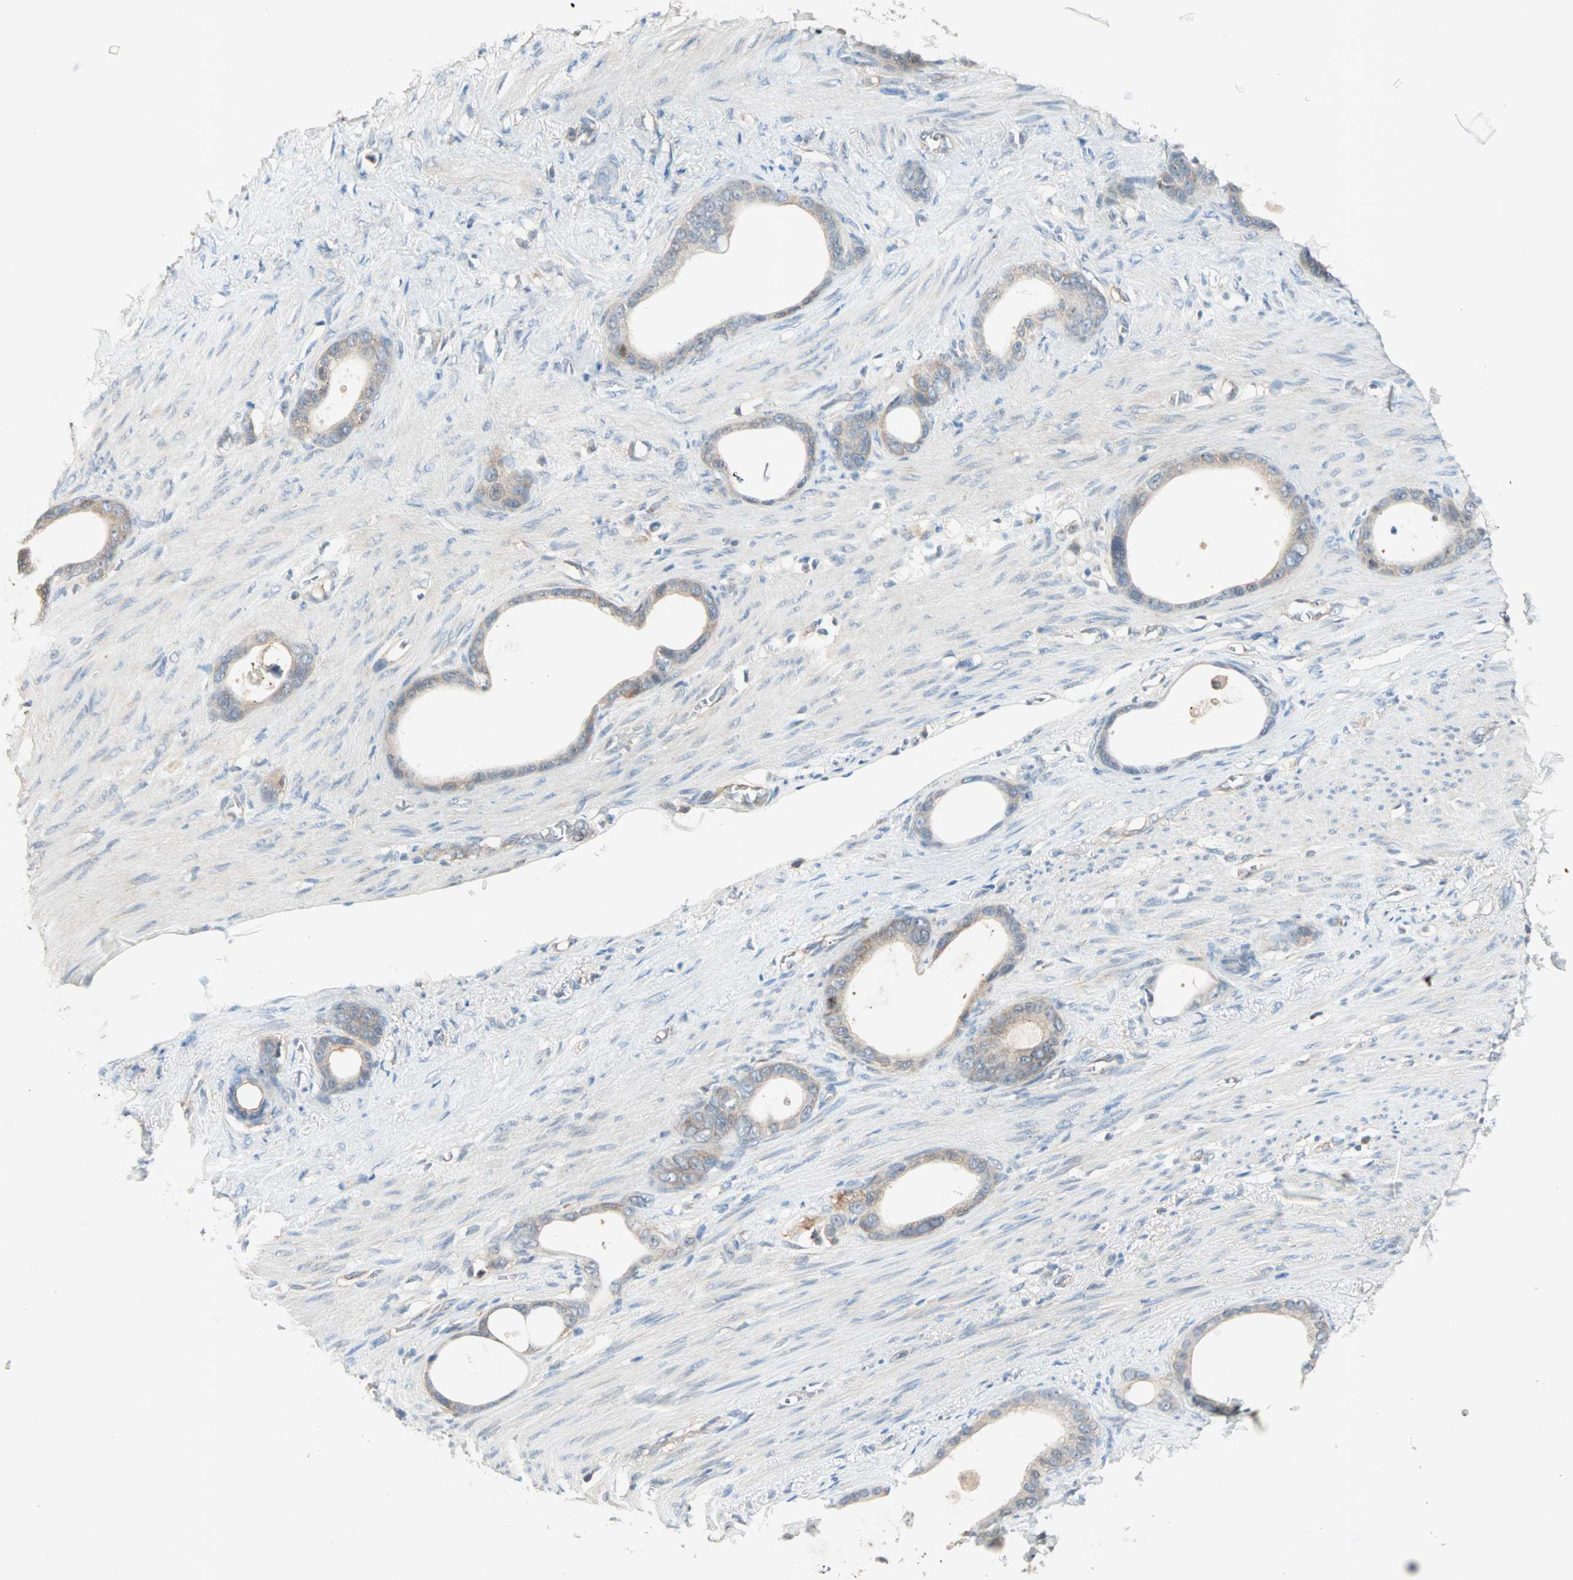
{"staining": {"intensity": "moderate", "quantity": ">75%", "location": "cytoplasmic/membranous"}, "tissue": "stomach cancer", "cell_type": "Tumor cells", "image_type": "cancer", "snomed": [{"axis": "morphology", "description": "Adenocarcinoma, NOS"}, {"axis": "topography", "description": "Stomach"}], "caption": "Brown immunohistochemical staining in stomach cancer demonstrates moderate cytoplasmic/membranous expression in about >75% of tumor cells.", "gene": "TEC", "patient": {"sex": "female", "age": 75}}